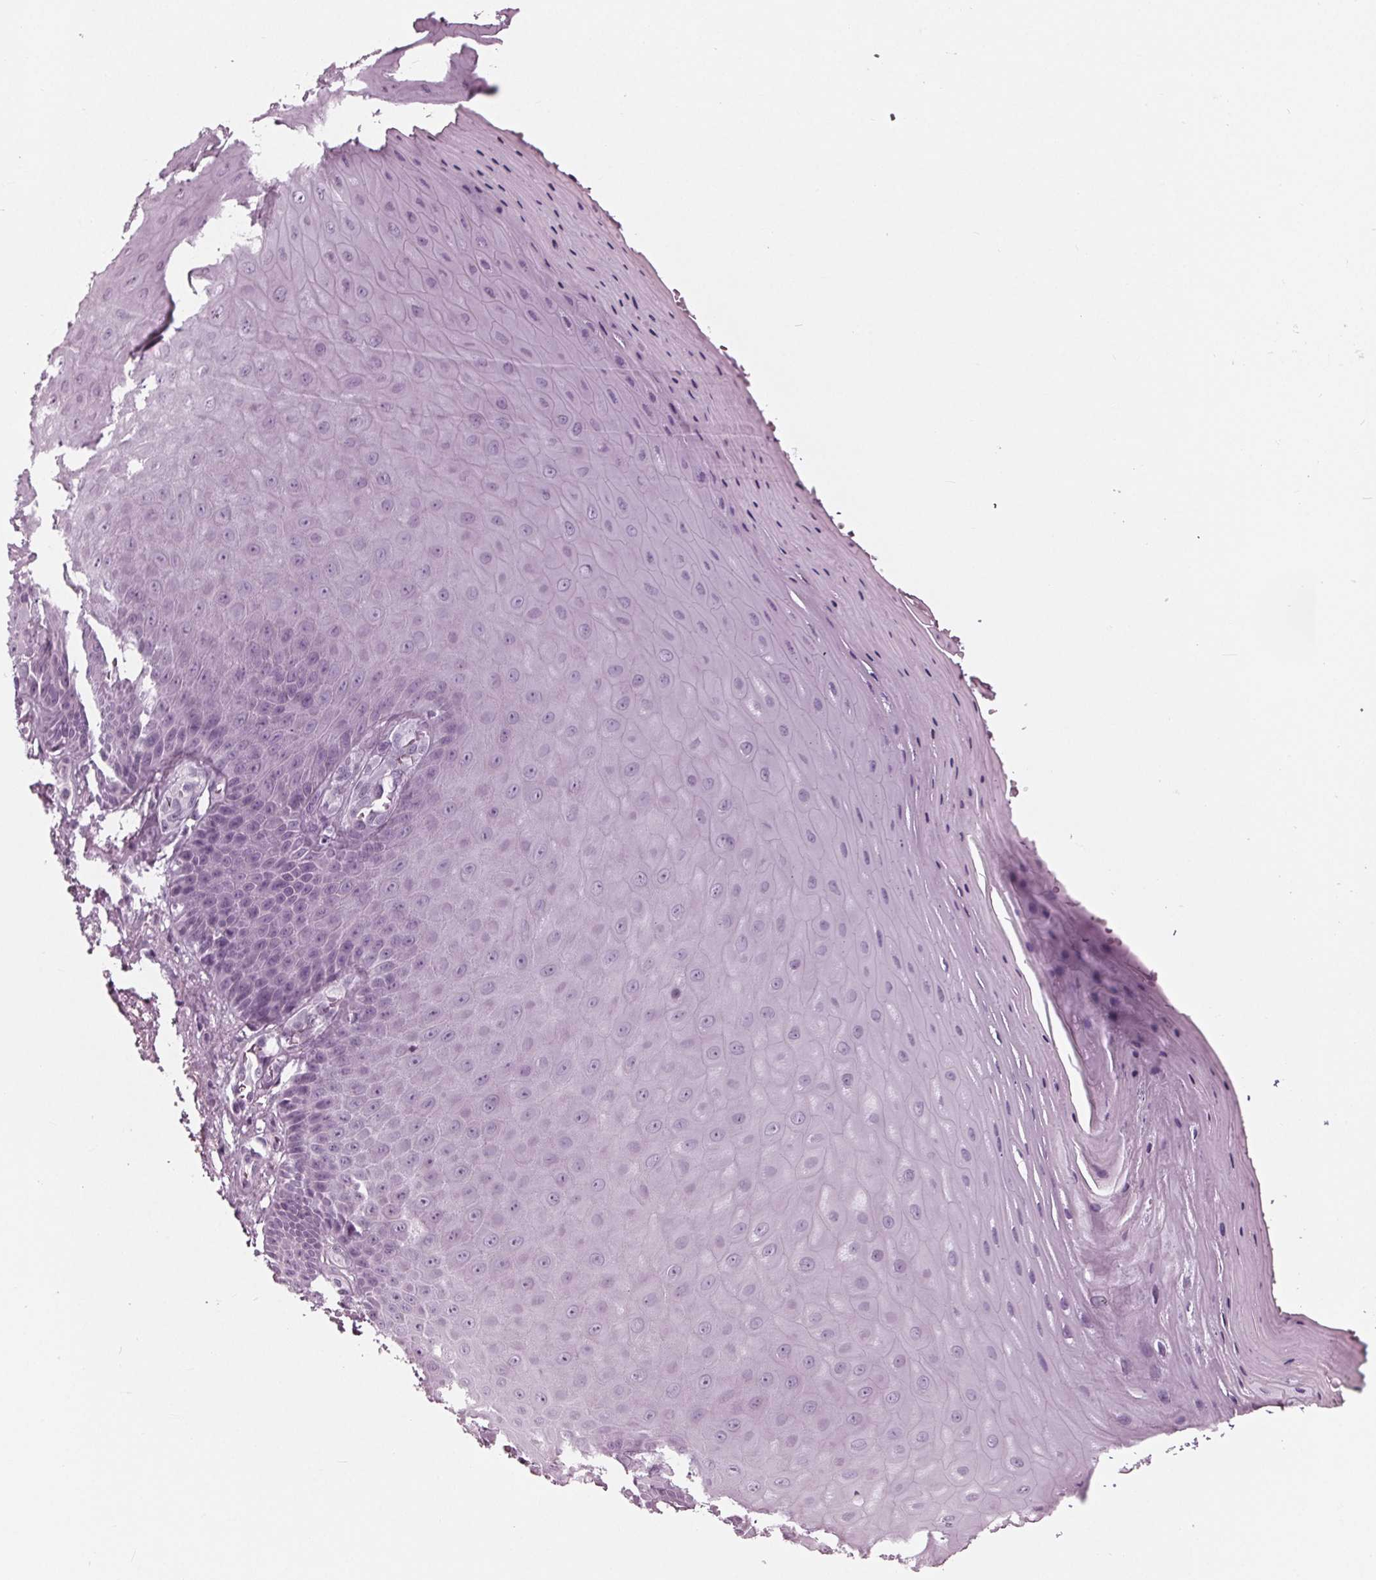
{"staining": {"intensity": "negative", "quantity": "none", "location": "none"}, "tissue": "vagina", "cell_type": "Squamous epithelial cells", "image_type": "normal", "snomed": [{"axis": "morphology", "description": "Normal tissue, NOS"}, {"axis": "topography", "description": "Vagina"}], "caption": "Unremarkable vagina was stained to show a protein in brown. There is no significant expression in squamous epithelial cells.", "gene": "KRT28", "patient": {"sex": "female", "age": 83}}